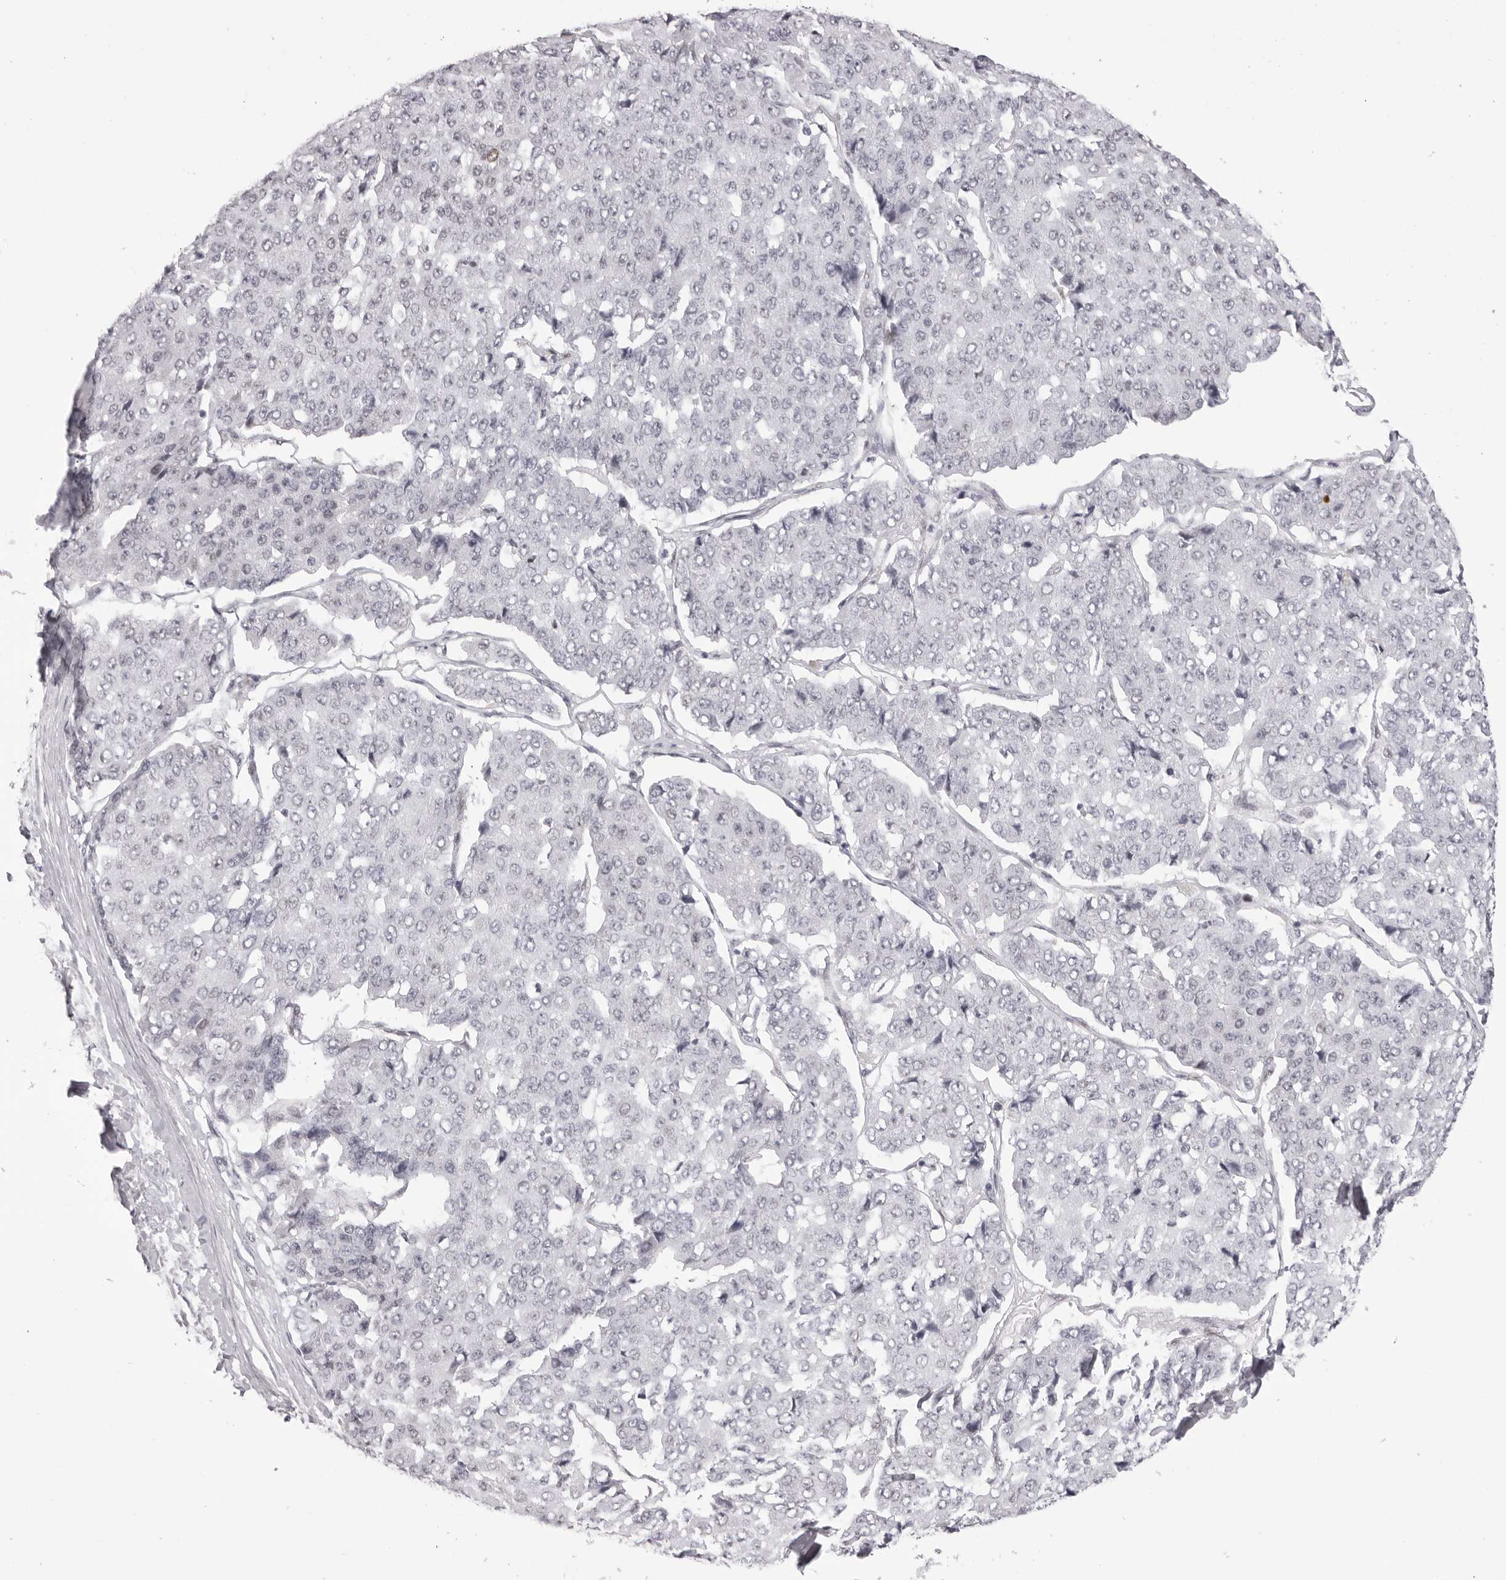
{"staining": {"intensity": "negative", "quantity": "none", "location": "none"}, "tissue": "pancreatic cancer", "cell_type": "Tumor cells", "image_type": "cancer", "snomed": [{"axis": "morphology", "description": "Adenocarcinoma, NOS"}, {"axis": "topography", "description": "Pancreas"}], "caption": "IHC image of neoplastic tissue: adenocarcinoma (pancreatic) stained with DAB (3,3'-diaminobenzidine) exhibits no significant protein staining in tumor cells.", "gene": "MAFK", "patient": {"sex": "male", "age": 50}}